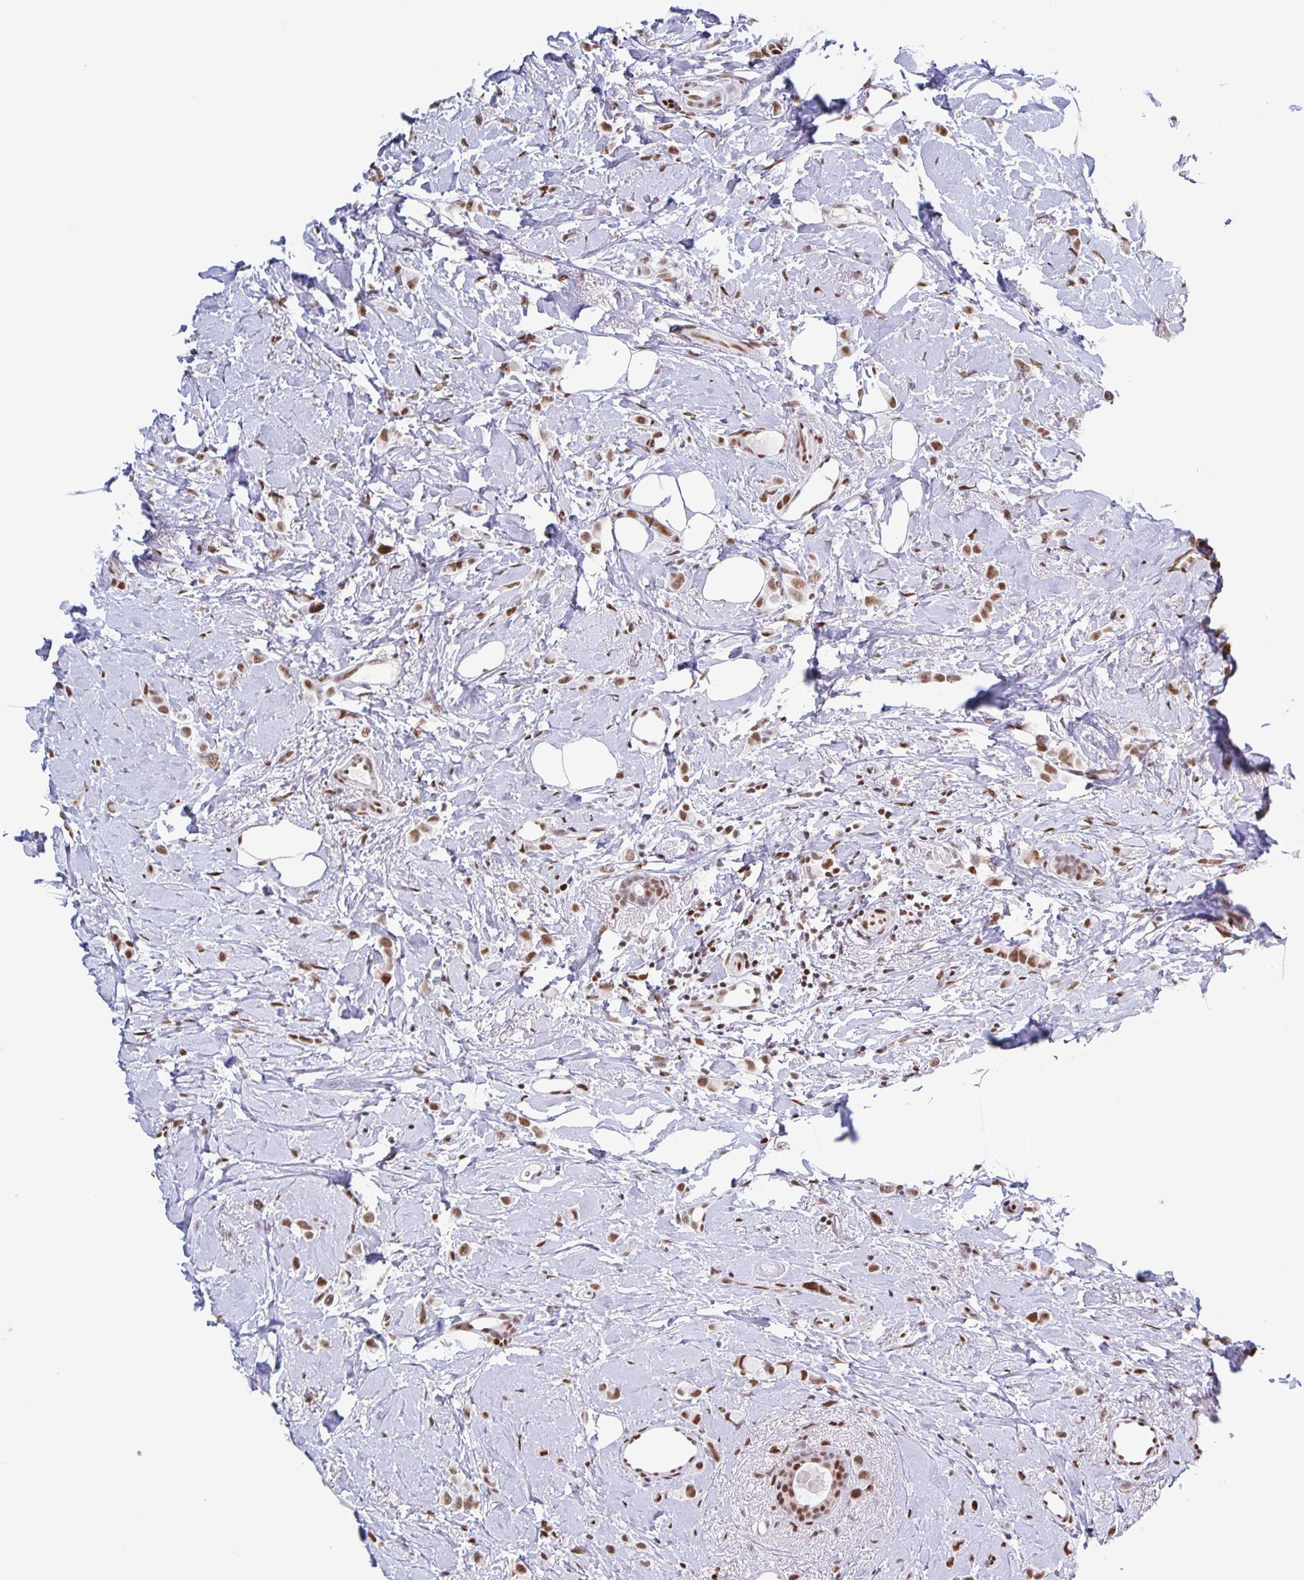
{"staining": {"intensity": "moderate", "quantity": ">75%", "location": "nuclear"}, "tissue": "breast cancer", "cell_type": "Tumor cells", "image_type": "cancer", "snomed": [{"axis": "morphology", "description": "Lobular carcinoma"}, {"axis": "topography", "description": "Breast"}], "caption": "Protein expression analysis of human breast lobular carcinoma reveals moderate nuclear positivity in approximately >75% of tumor cells. (DAB (3,3'-diaminobenzidine) IHC with brightfield microscopy, high magnification).", "gene": "JUND", "patient": {"sex": "female", "age": 66}}